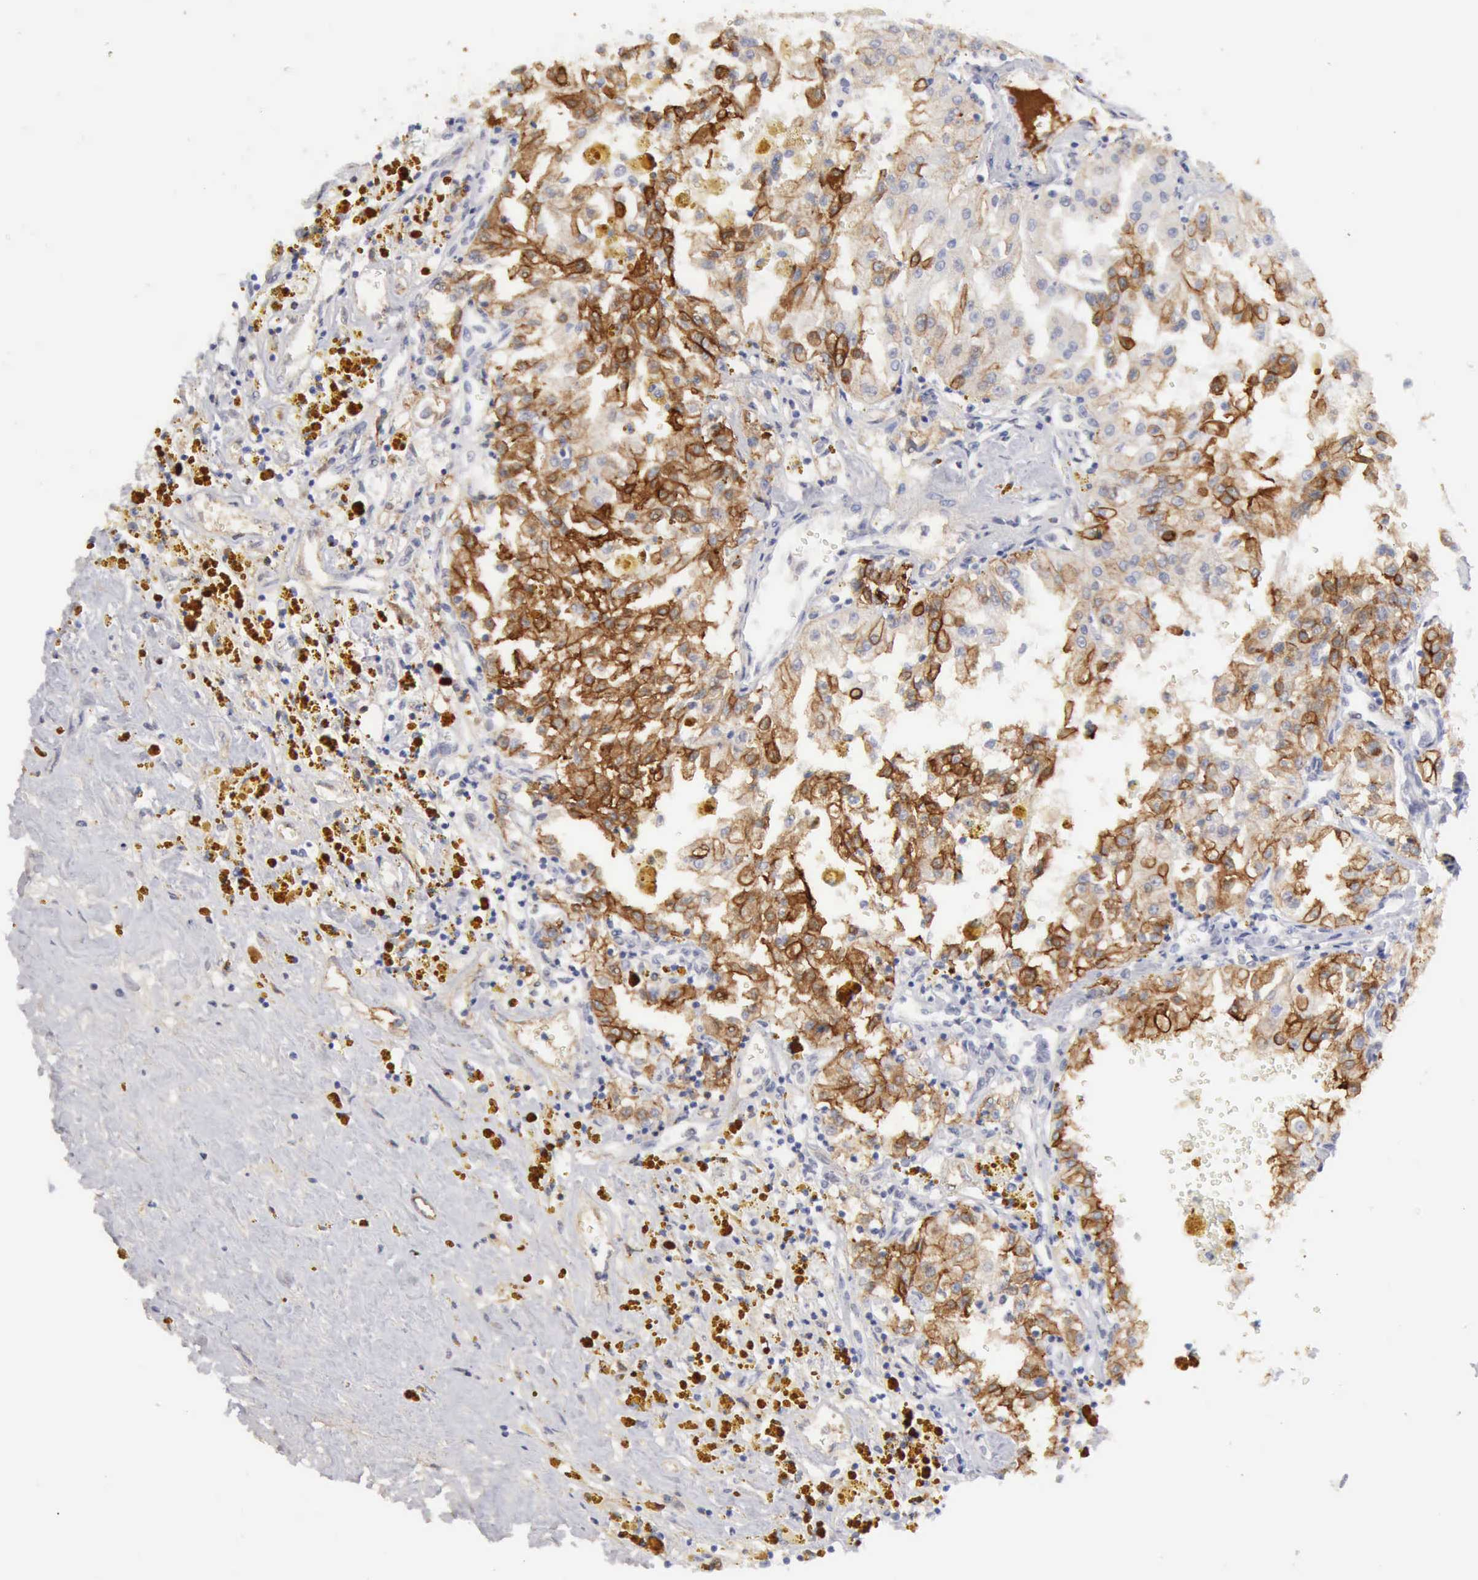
{"staining": {"intensity": "moderate", "quantity": "25%-75%", "location": "cytoplasmic/membranous"}, "tissue": "renal cancer", "cell_type": "Tumor cells", "image_type": "cancer", "snomed": [{"axis": "morphology", "description": "Adenocarcinoma, NOS"}, {"axis": "topography", "description": "Kidney"}], "caption": "An IHC micrograph of neoplastic tissue is shown. Protein staining in brown labels moderate cytoplasmic/membranous positivity in adenocarcinoma (renal) within tumor cells.", "gene": "TFRC", "patient": {"sex": "male", "age": 78}}